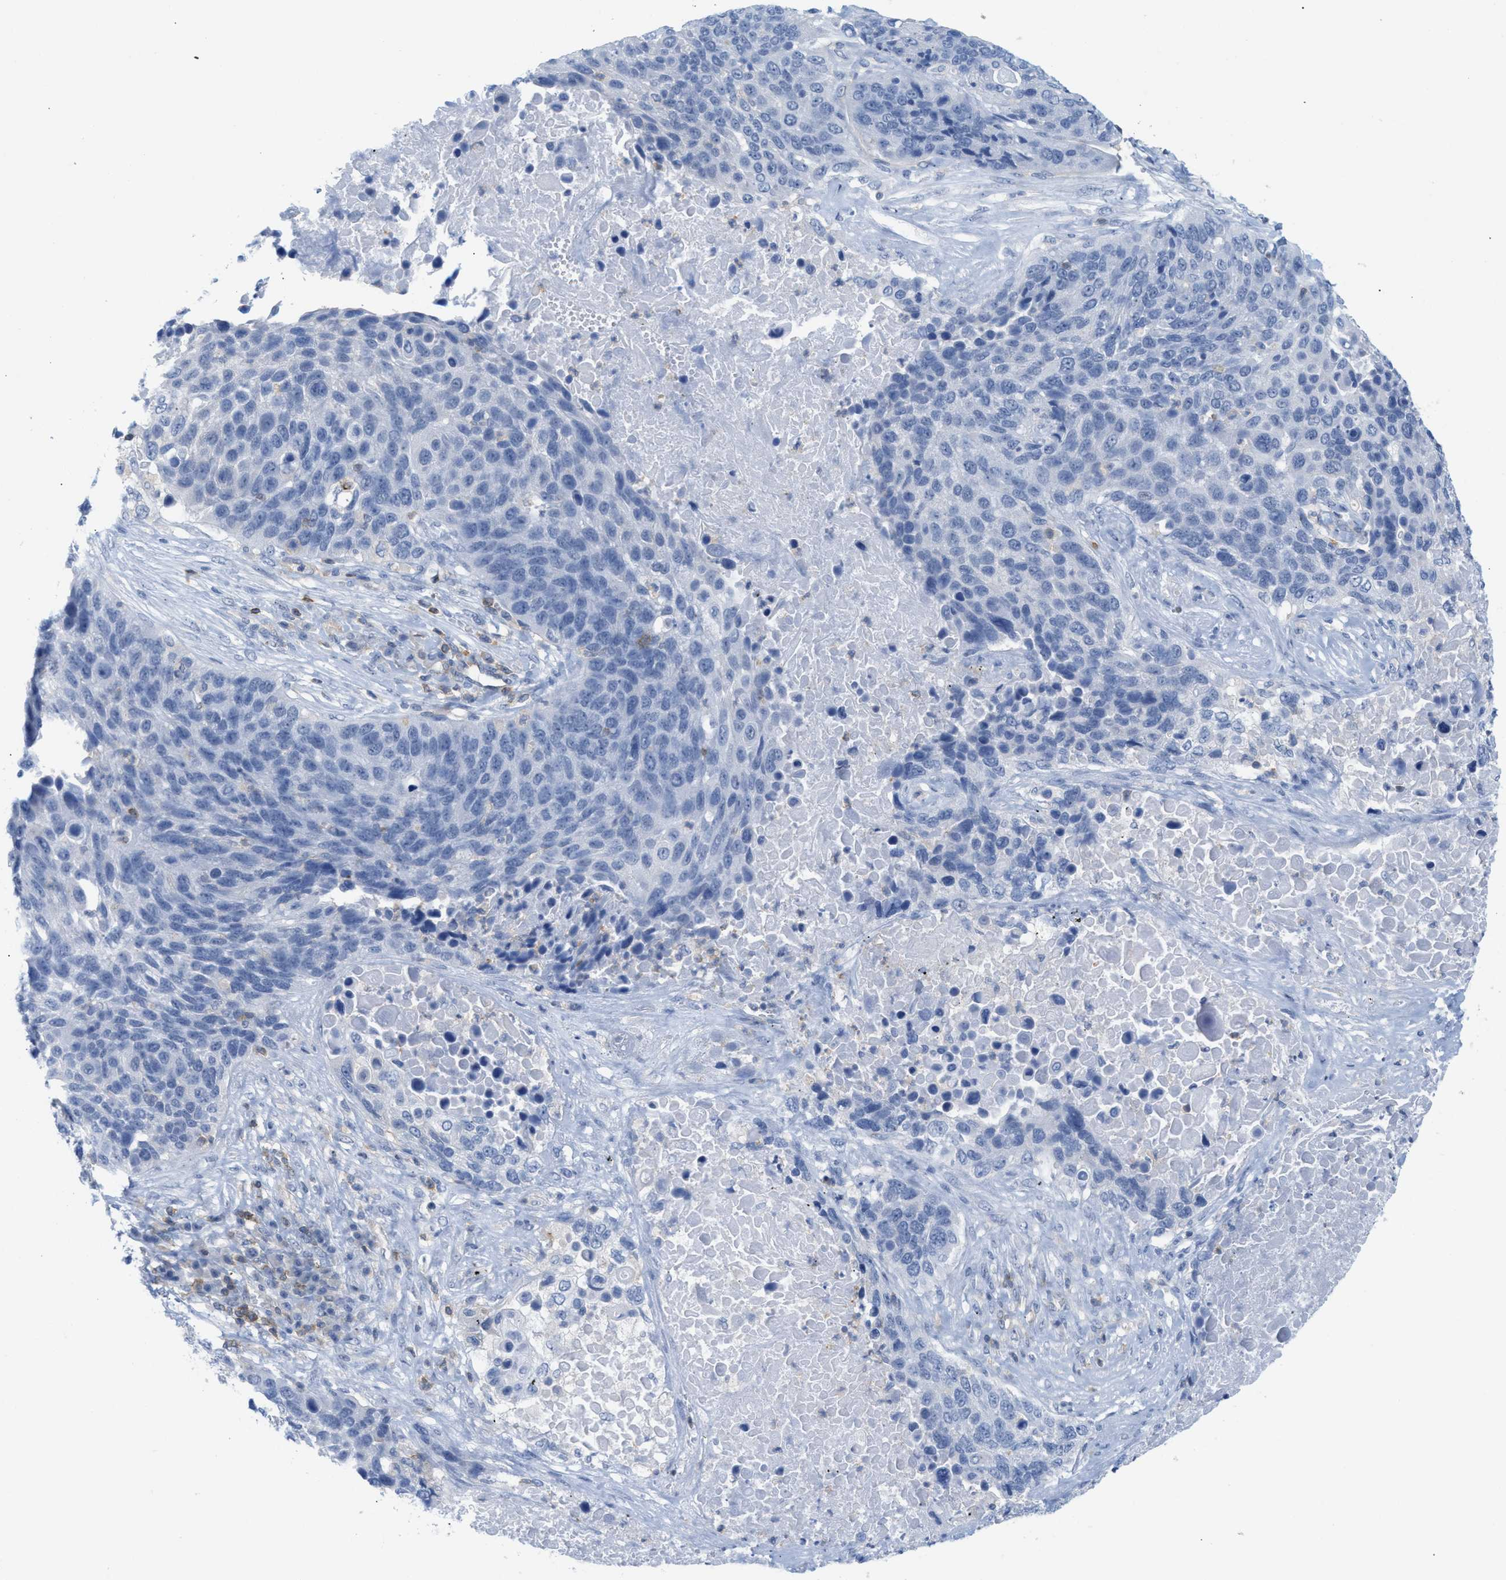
{"staining": {"intensity": "negative", "quantity": "none", "location": "none"}, "tissue": "lung cancer", "cell_type": "Tumor cells", "image_type": "cancer", "snomed": [{"axis": "morphology", "description": "Squamous cell carcinoma, NOS"}, {"axis": "topography", "description": "Lung"}], "caption": "There is no significant staining in tumor cells of lung cancer (squamous cell carcinoma).", "gene": "IL16", "patient": {"sex": "male", "age": 66}}